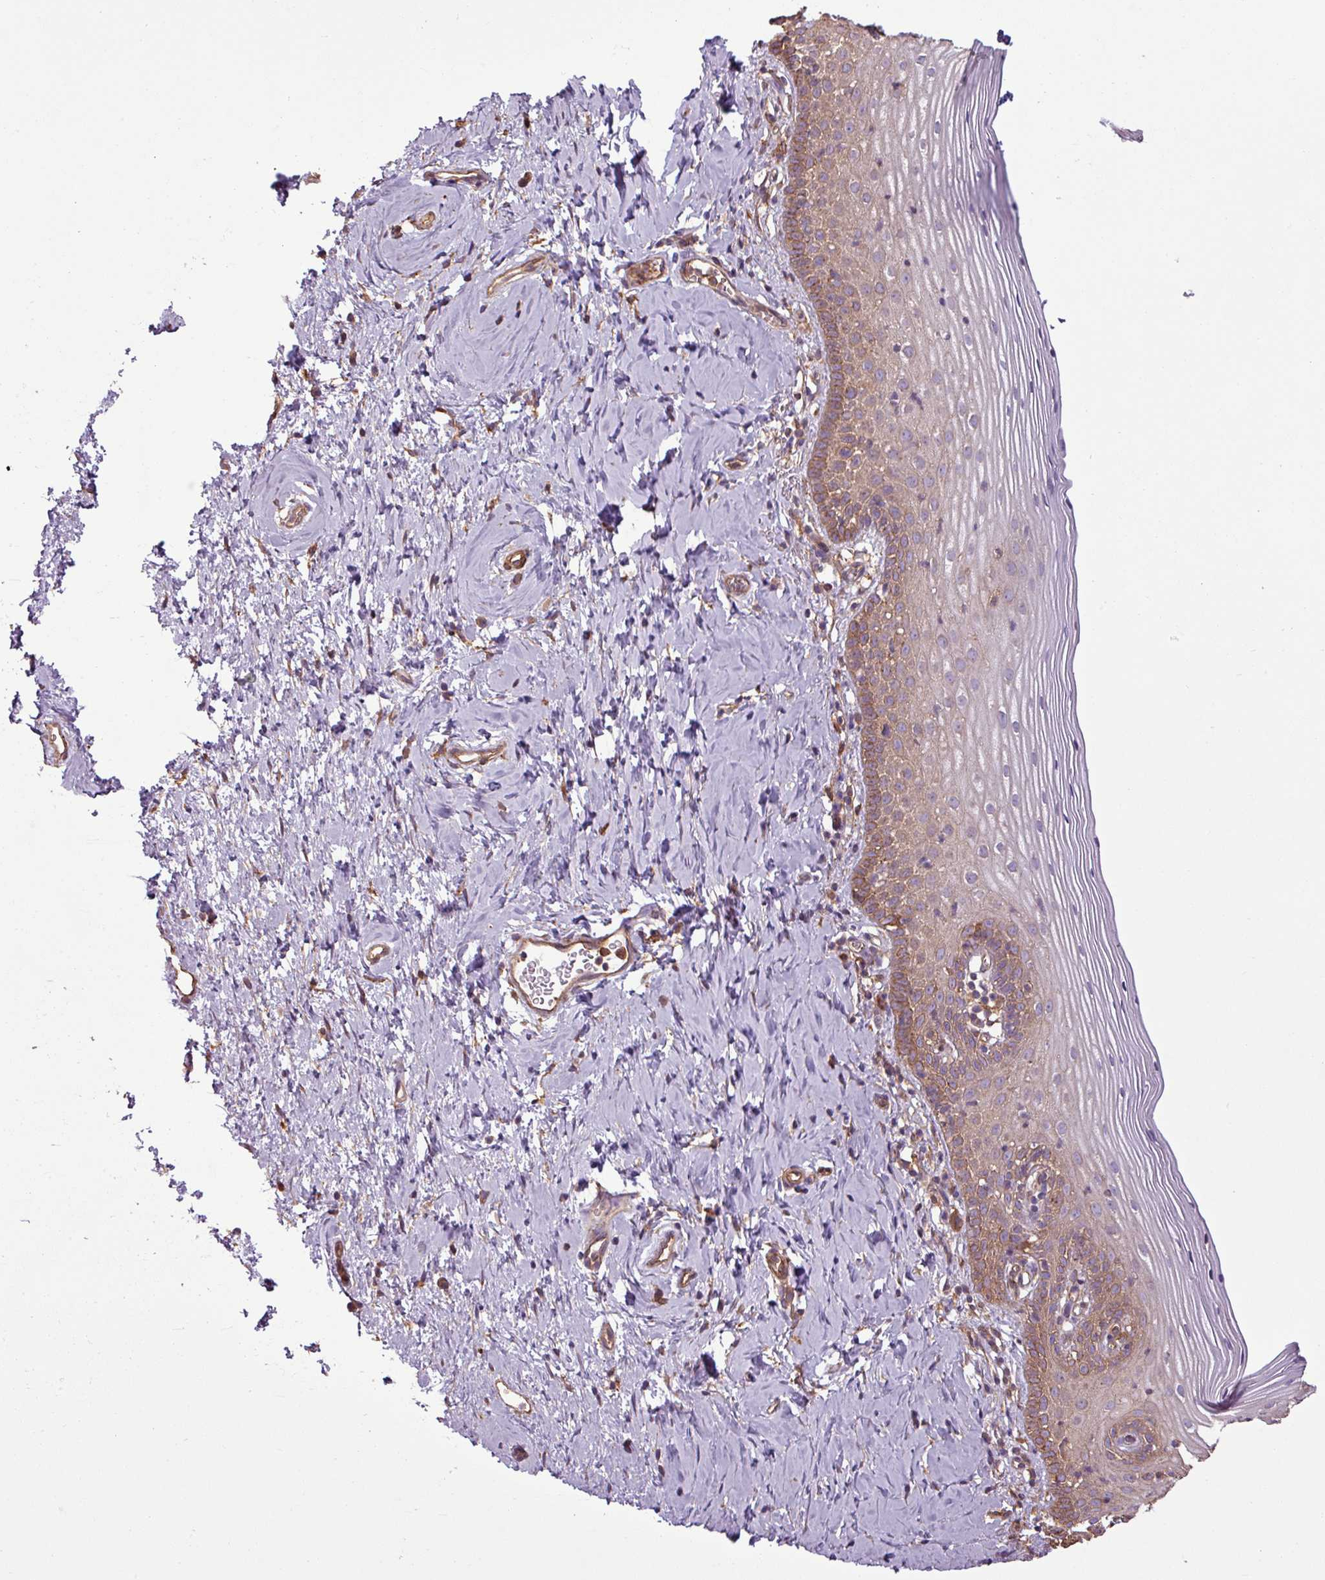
{"staining": {"intensity": "moderate", "quantity": "25%-75%", "location": "cytoplasmic/membranous"}, "tissue": "cervix", "cell_type": "Glandular cells", "image_type": "normal", "snomed": [{"axis": "morphology", "description": "Normal tissue, NOS"}, {"axis": "topography", "description": "Cervix"}], "caption": "An immunohistochemistry (IHC) micrograph of normal tissue is shown. Protein staining in brown shows moderate cytoplasmic/membranous positivity in cervix within glandular cells.", "gene": "PACSIN2", "patient": {"sex": "female", "age": 44}}